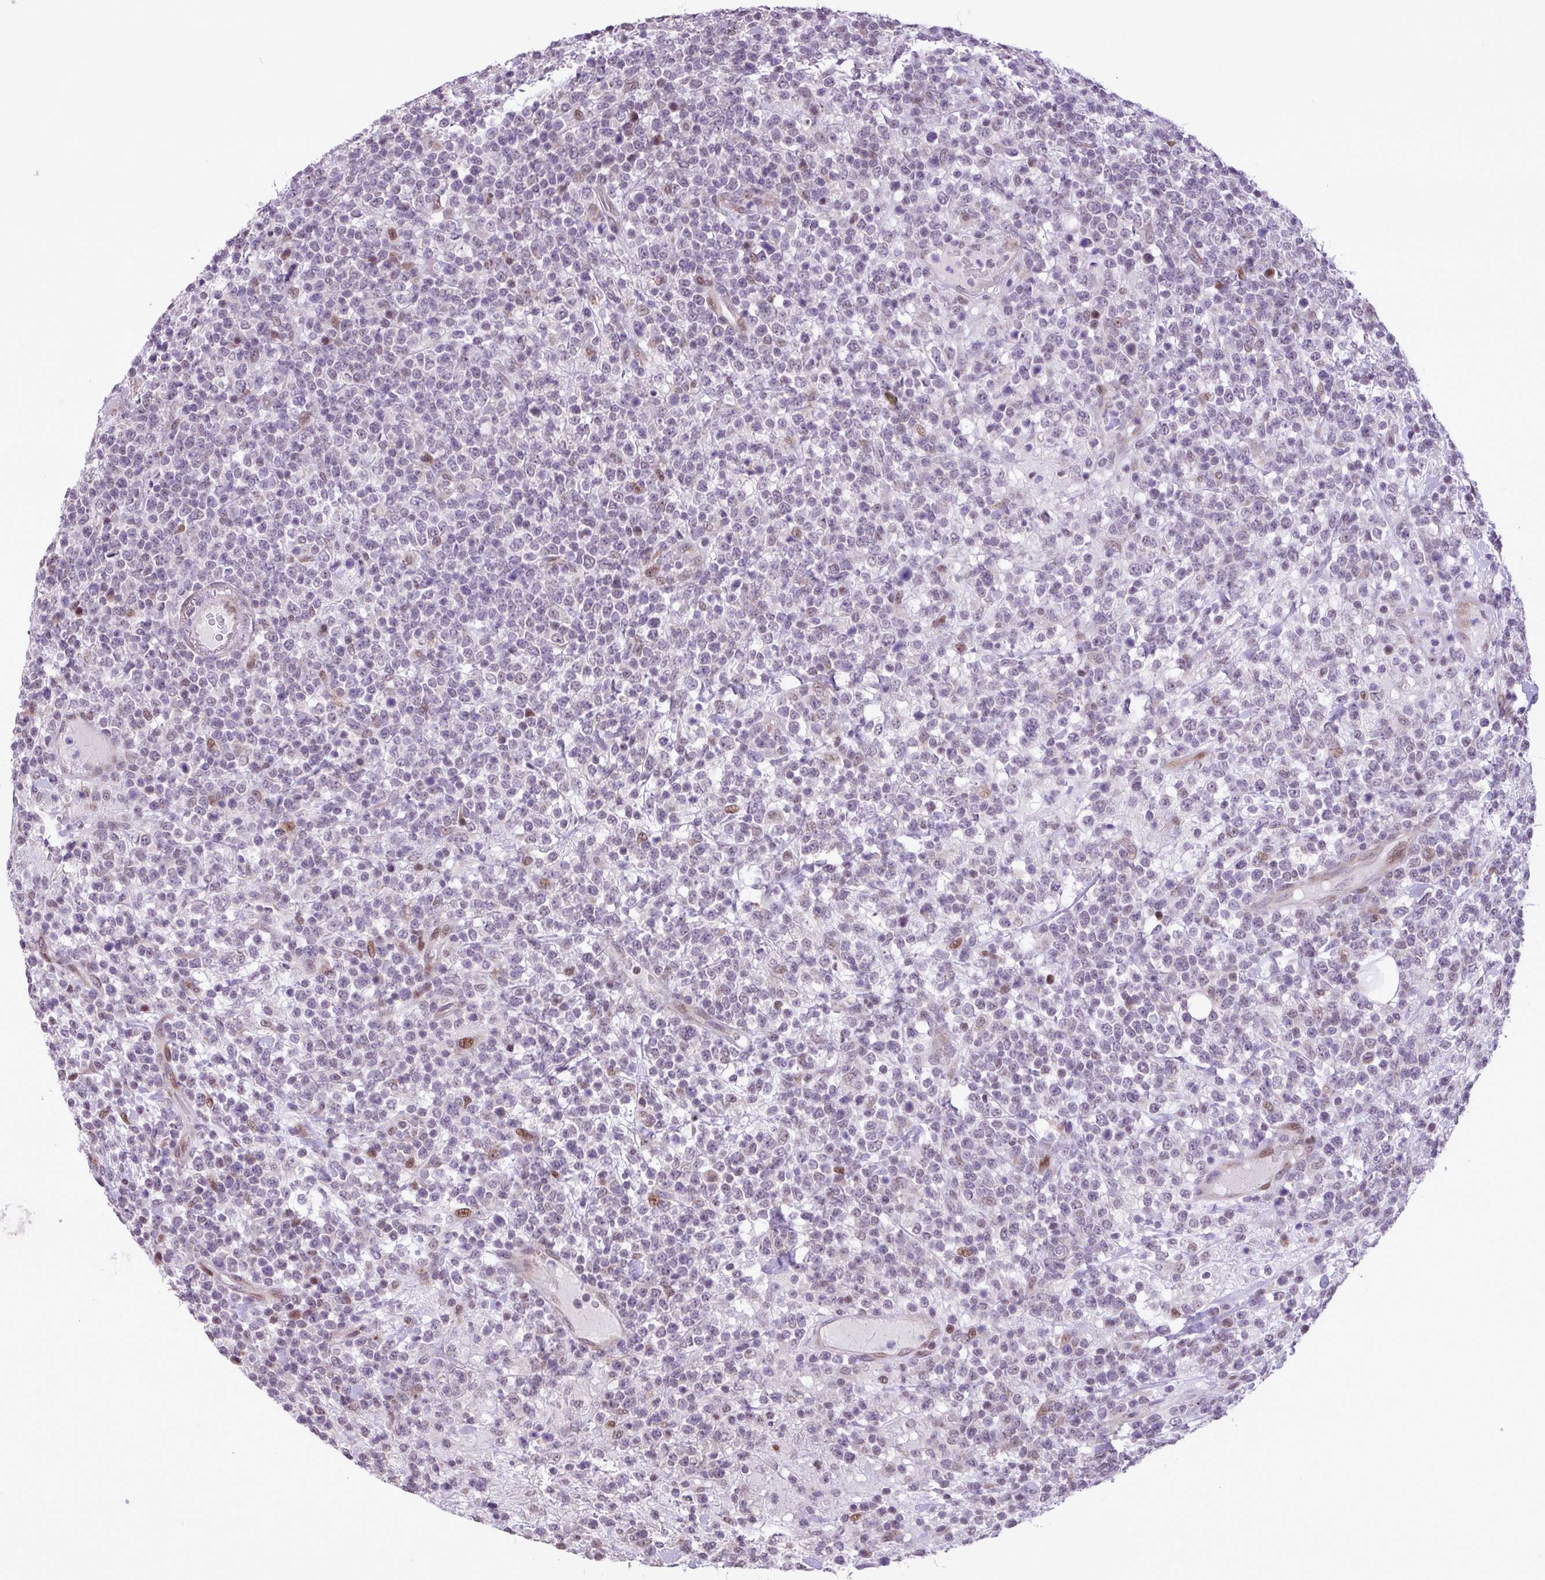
{"staining": {"intensity": "negative", "quantity": "none", "location": "none"}, "tissue": "lymphoma", "cell_type": "Tumor cells", "image_type": "cancer", "snomed": [{"axis": "morphology", "description": "Malignant lymphoma, non-Hodgkin's type, High grade"}, {"axis": "topography", "description": "Colon"}], "caption": "High magnification brightfield microscopy of lymphoma stained with DAB (3,3'-diaminobenzidine) (brown) and counterstained with hematoxylin (blue): tumor cells show no significant positivity.", "gene": "ZNF354A", "patient": {"sex": "female", "age": 53}}